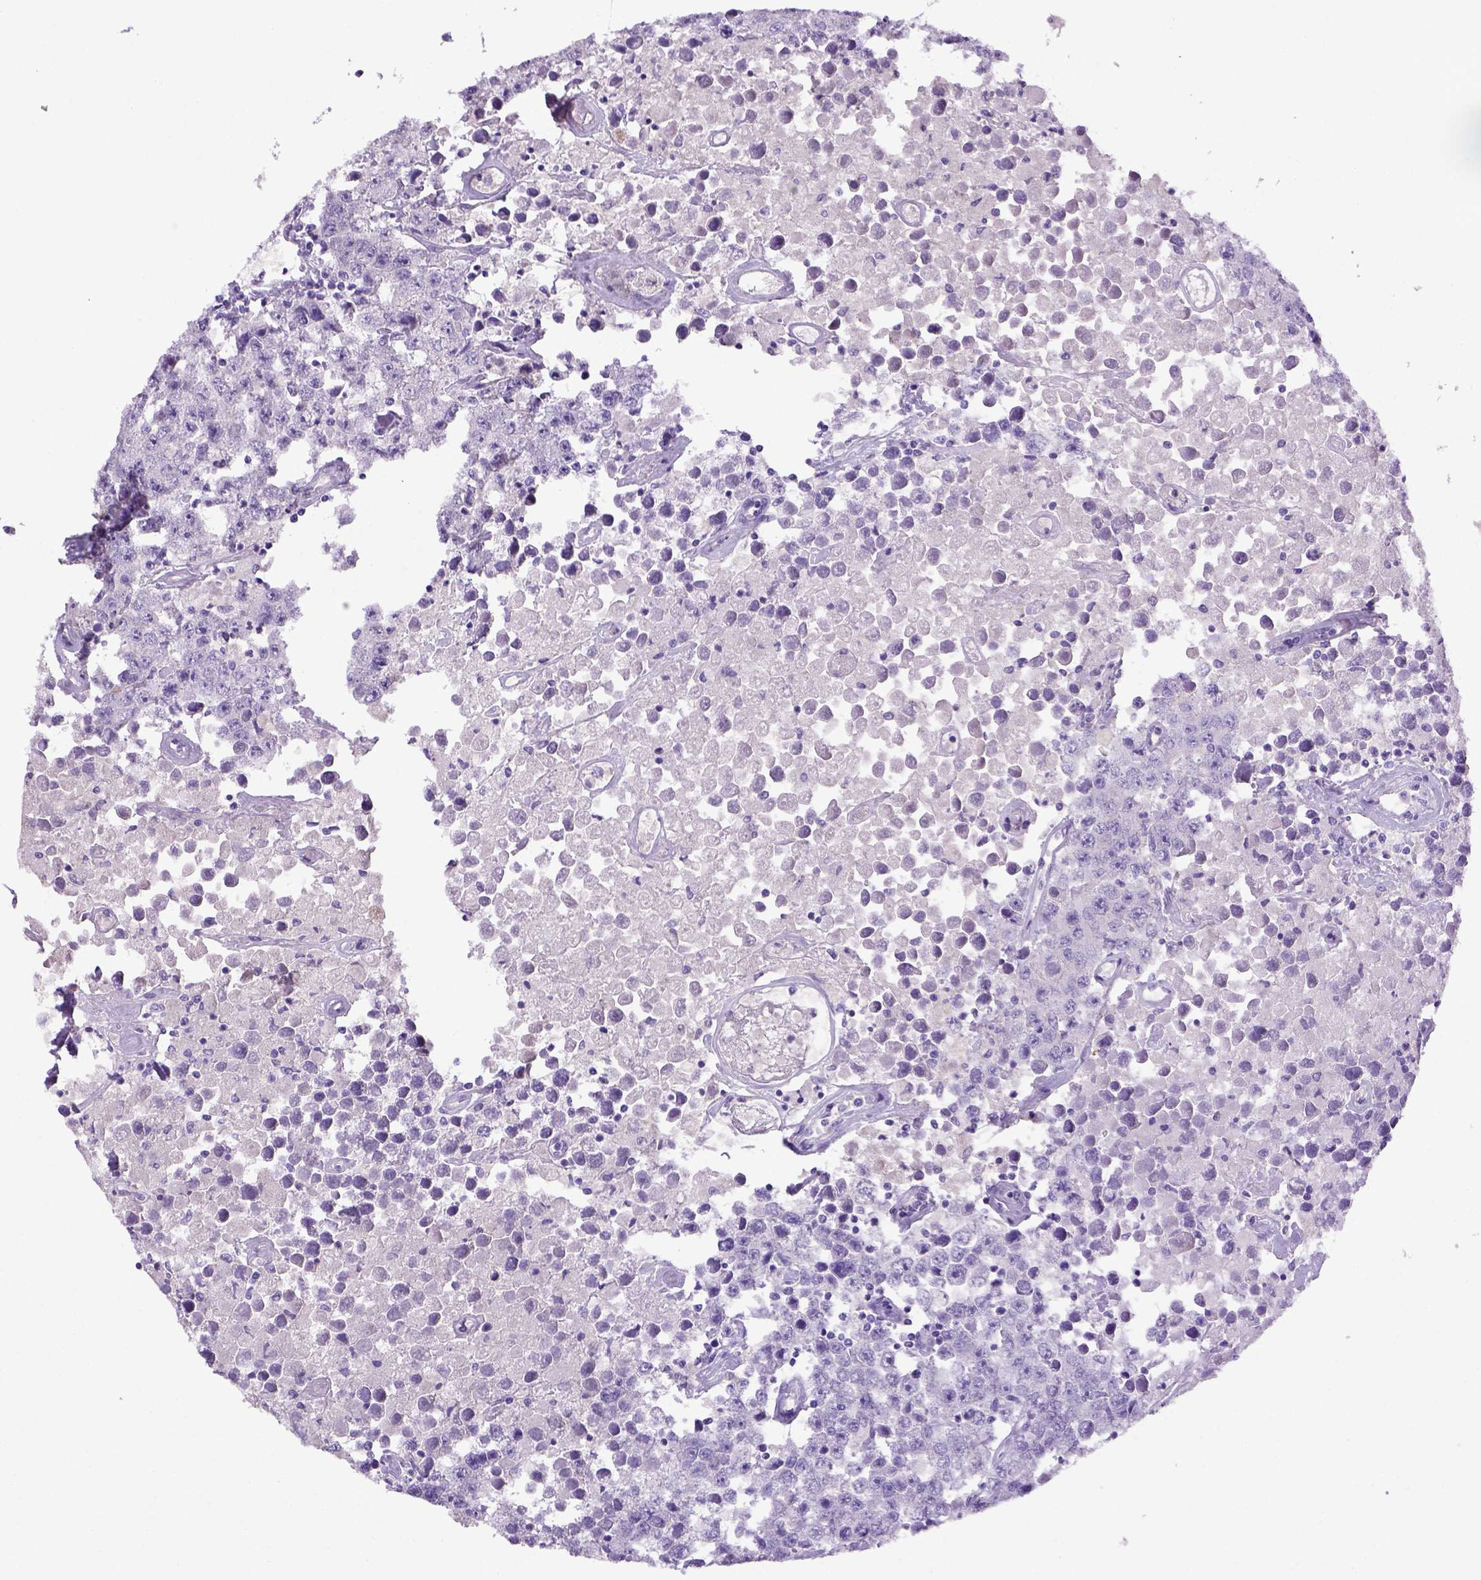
{"staining": {"intensity": "negative", "quantity": "none", "location": "none"}, "tissue": "testis cancer", "cell_type": "Tumor cells", "image_type": "cancer", "snomed": [{"axis": "morphology", "description": "Seminoma, NOS"}, {"axis": "topography", "description": "Testis"}], "caption": "Tumor cells show no significant staining in testis cancer.", "gene": "ITIH4", "patient": {"sex": "male", "age": 52}}